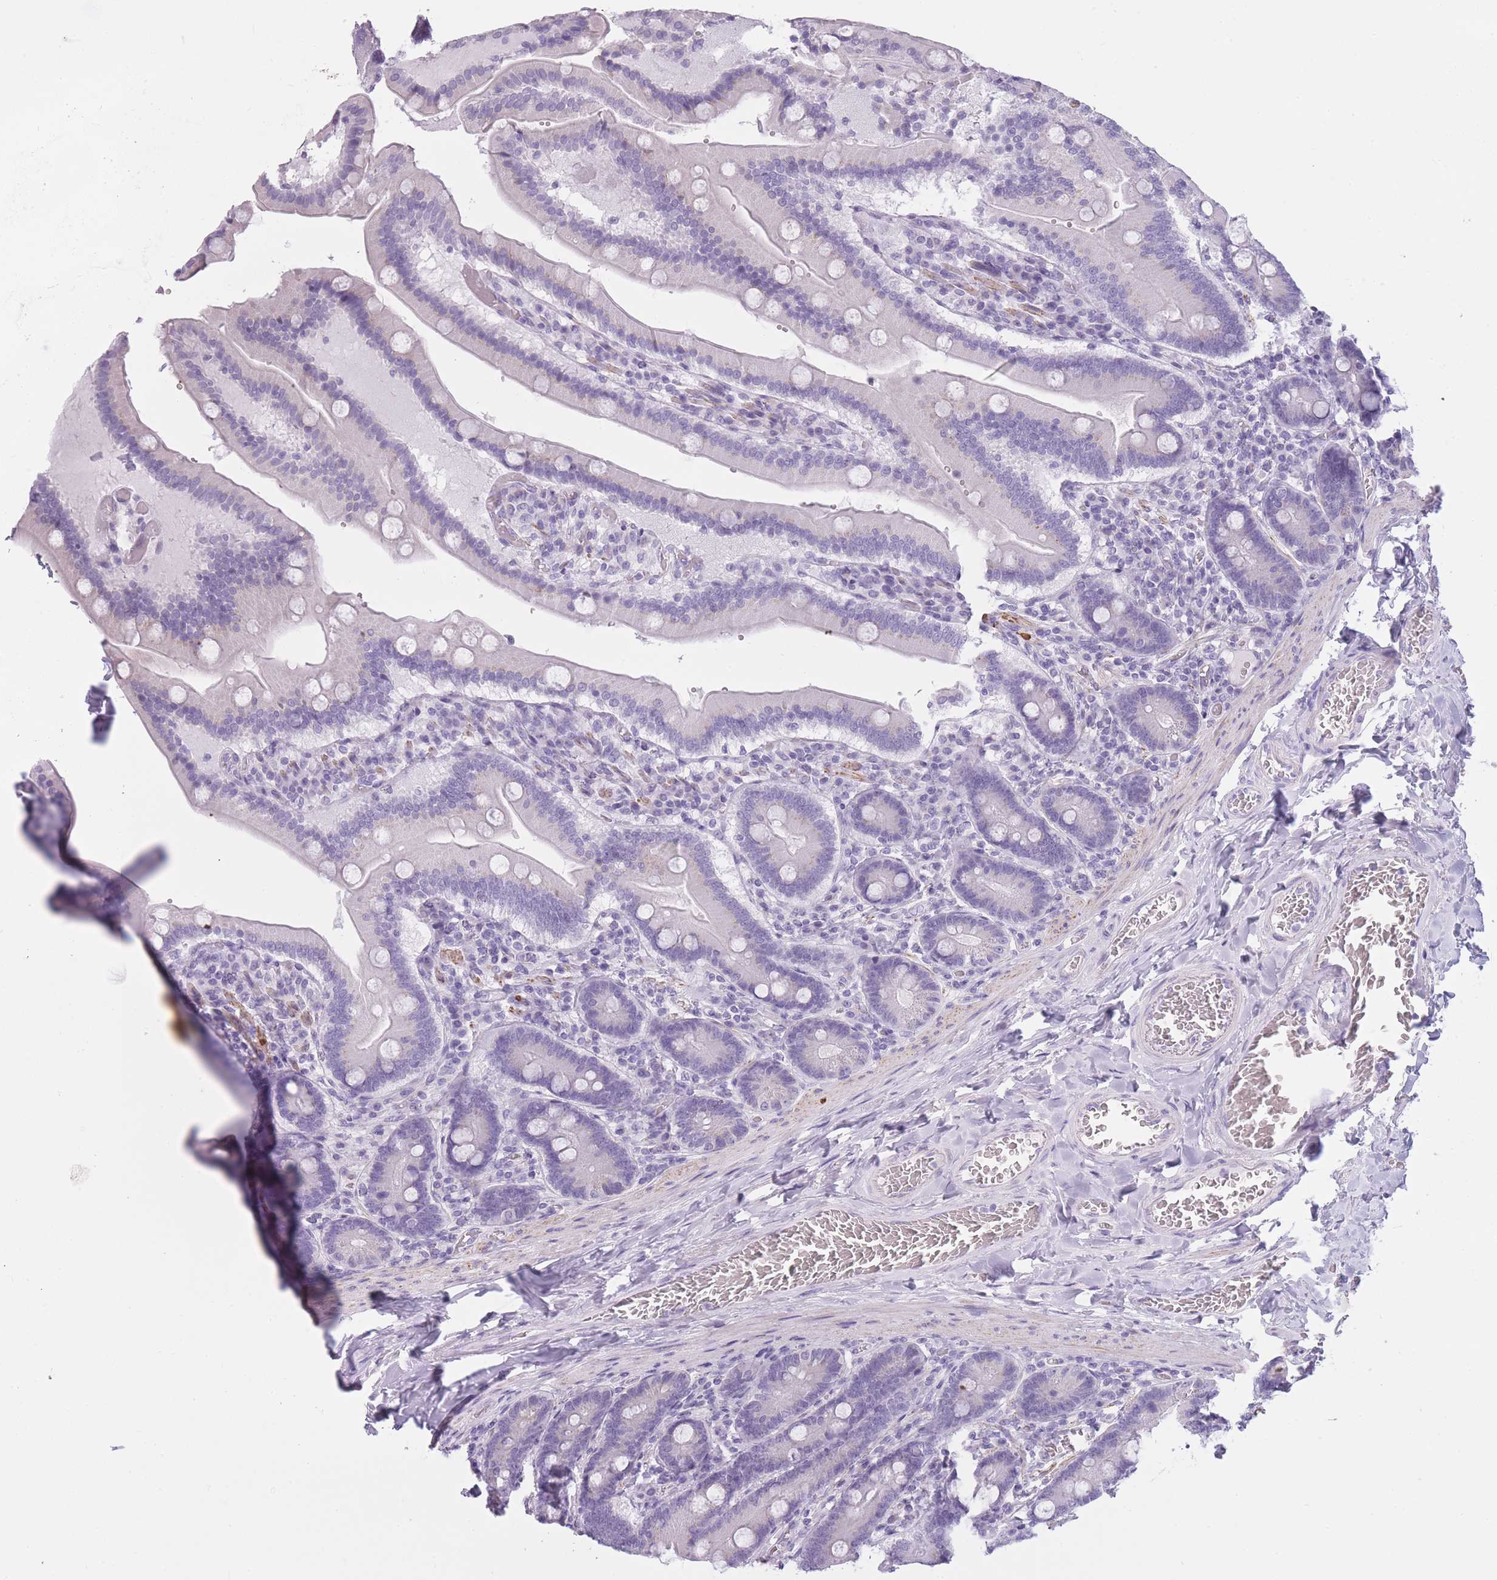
{"staining": {"intensity": "weak", "quantity": "<25%", "location": "cytoplasmic/membranous"}, "tissue": "duodenum", "cell_type": "Glandular cells", "image_type": "normal", "snomed": [{"axis": "morphology", "description": "Normal tissue, NOS"}, {"axis": "topography", "description": "Duodenum"}], "caption": "This is an immunohistochemistry (IHC) photomicrograph of benign human duodenum. There is no expression in glandular cells.", "gene": "GOLGA6A", "patient": {"sex": "female", "age": 62}}